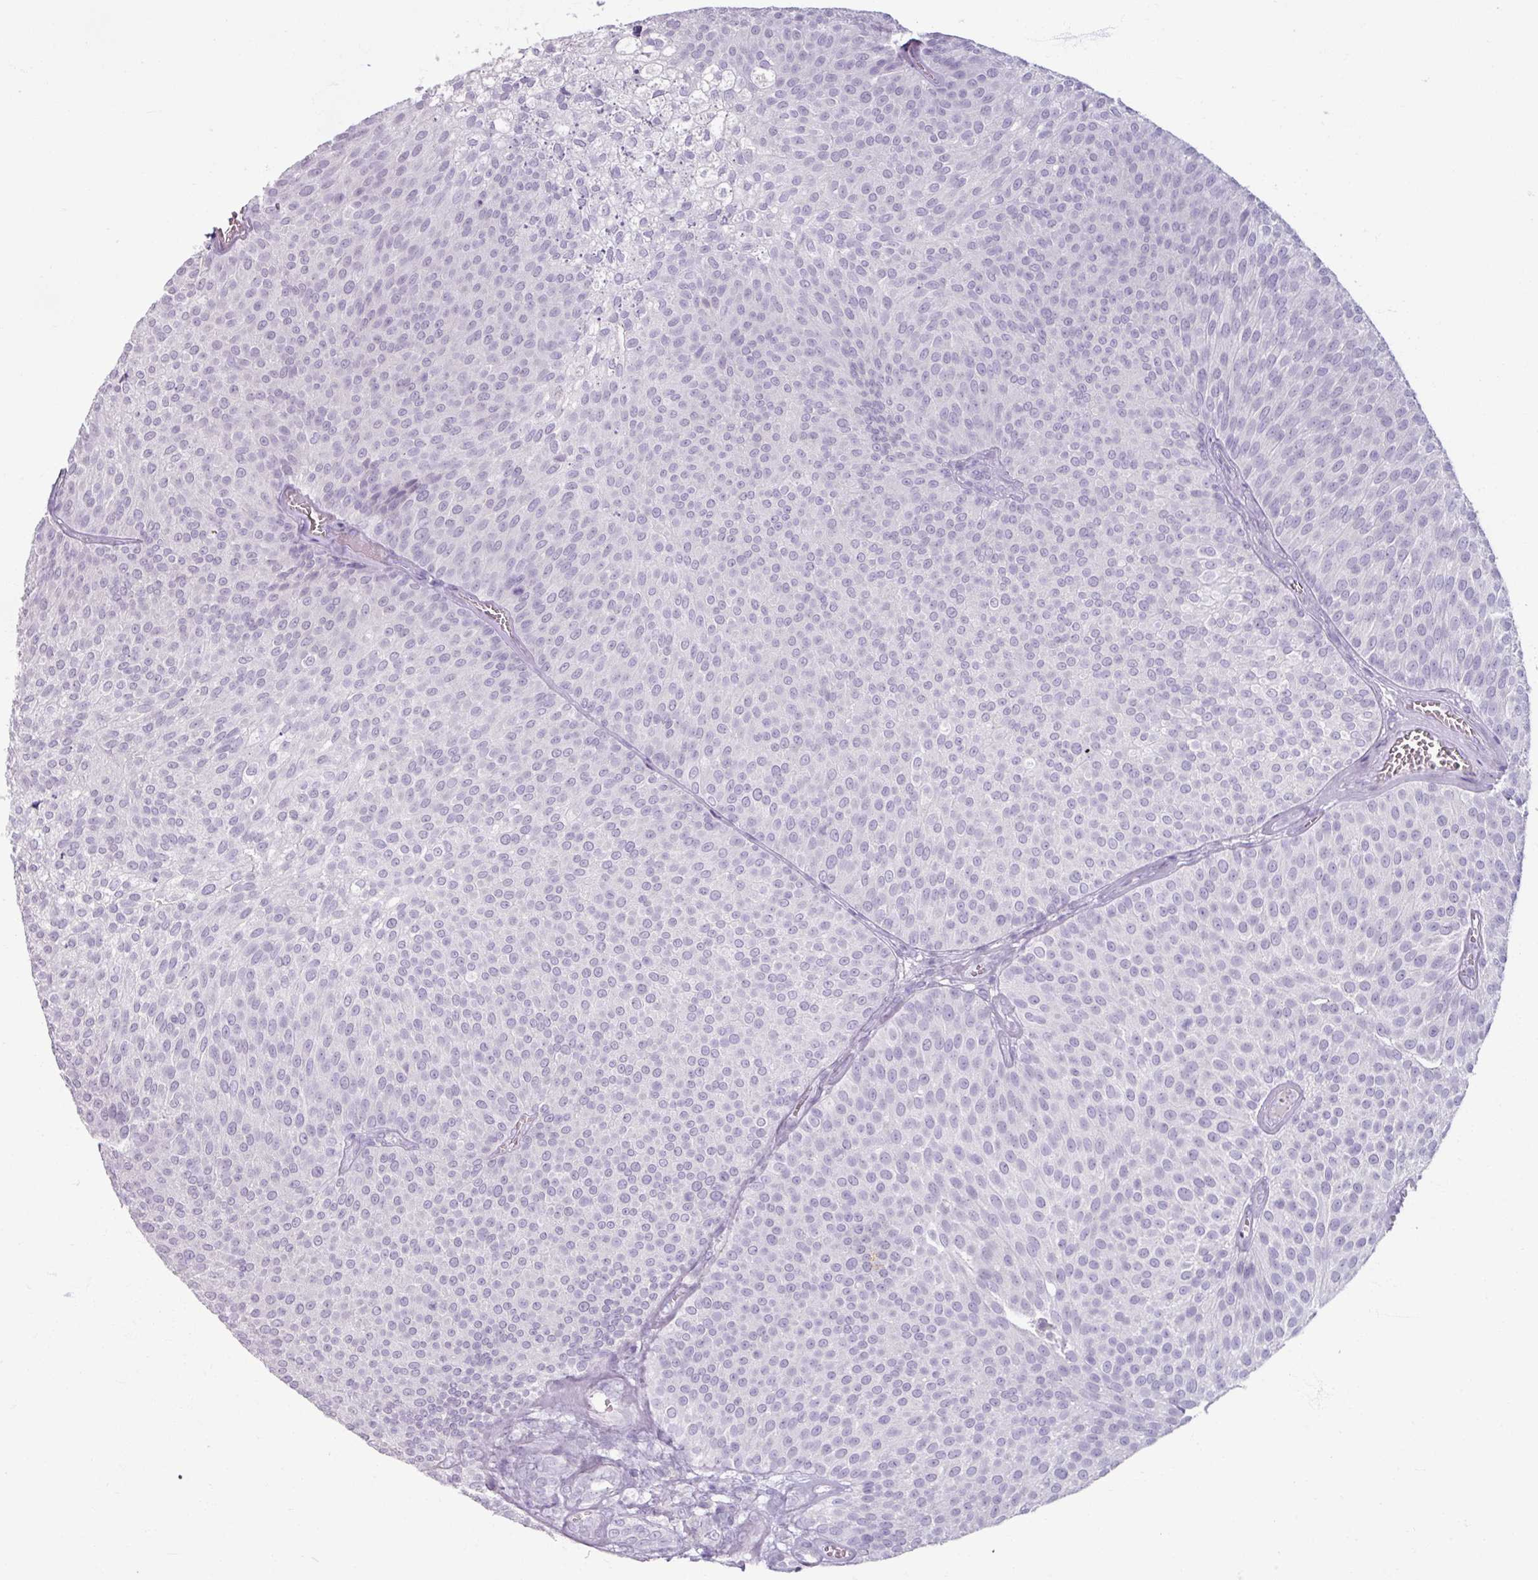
{"staining": {"intensity": "negative", "quantity": "none", "location": "none"}, "tissue": "urothelial cancer", "cell_type": "Tumor cells", "image_type": "cancer", "snomed": [{"axis": "morphology", "description": "Urothelial carcinoma, Low grade"}, {"axis": "topography", "description": "Urinary bladder"}], "caption": "A high-resolution image shows immunohistochemistry (IHC) staining of urothelial cancer, which displays no significant staining in tumor cells.", "gene": "SLC27A5", "patient": {"sex": "female", "age": 79}}